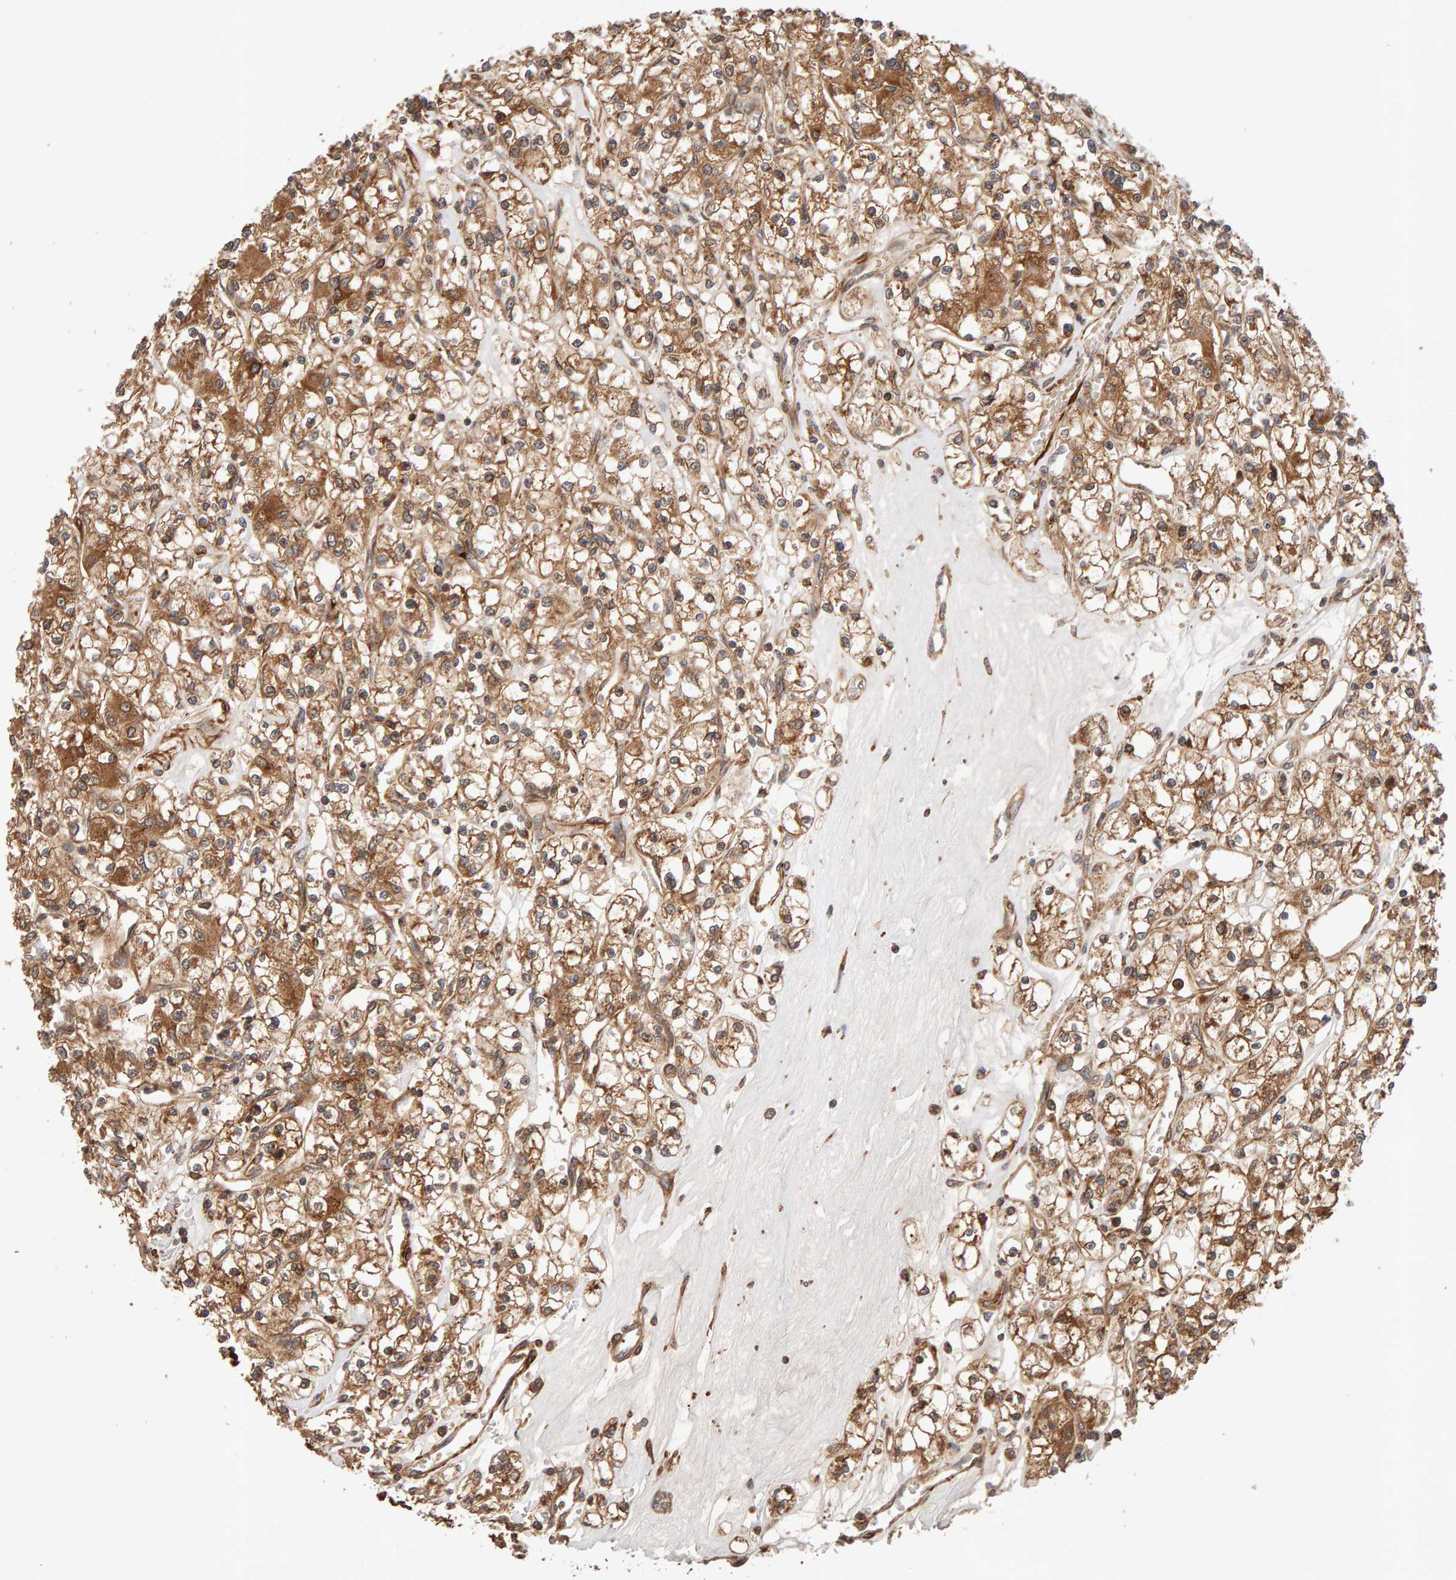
{"staining": {"intensity": "moderate", "quantity": ">75%", "location": "cytoplasmic/membranous"}, "tissue": "renal cancer", "cell_type": "Tumor cells", "image_type": "cancer", "snomed": [{"axis": "morphology", "description": "Adenocarcinoma, NOS"}, {"axis": "topography", "description": "Kidney"}], "caption": "Moderate cytoplasmic/membranous protein expression is present in about >75% of tumor cells in renal cancer (adenocarcinoma).", "gene": "SYNRG", "patient": {"sex": "female", "age": 59}}